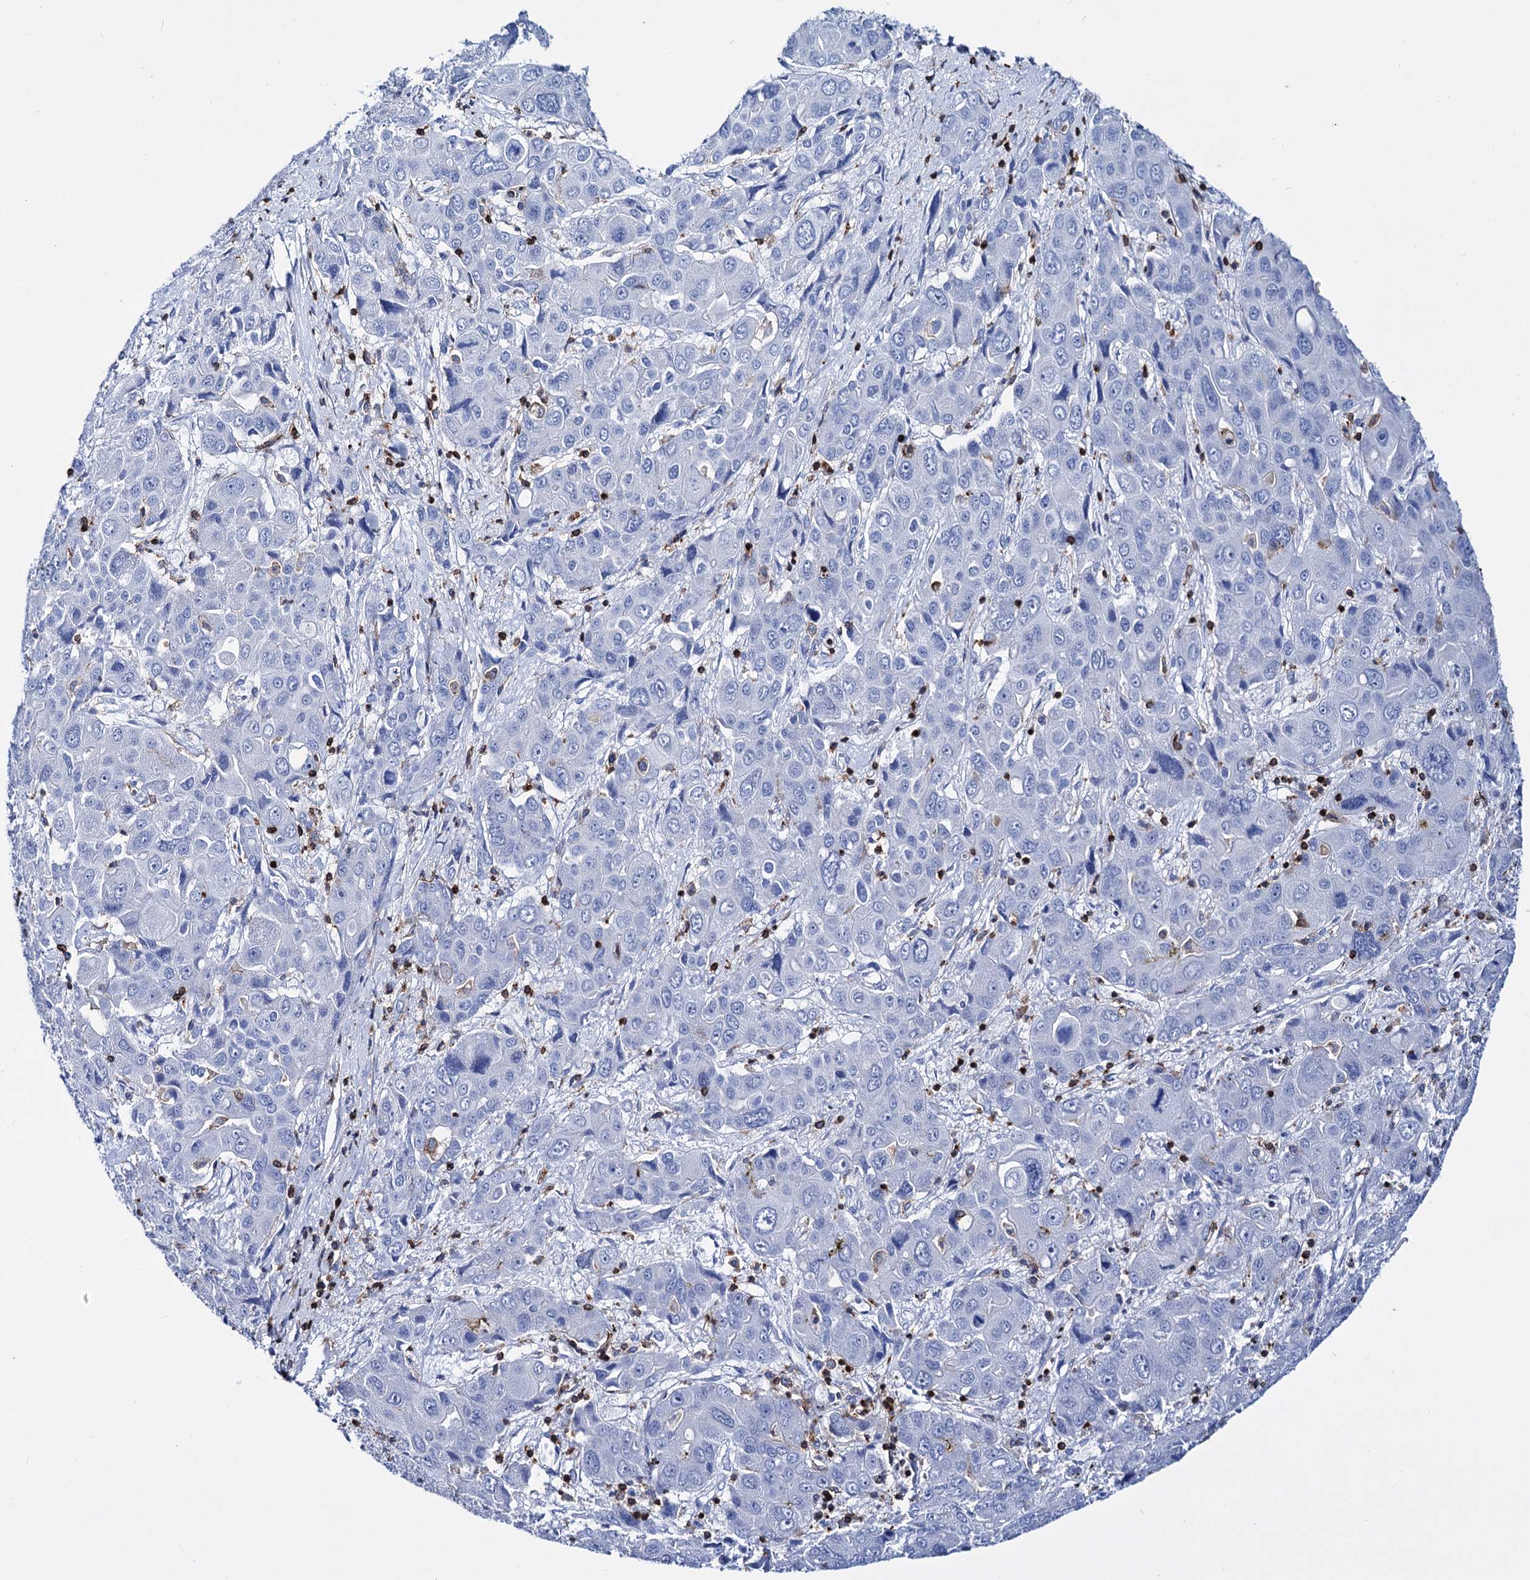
{"staining": {"intensity": "negative", "quantity": "none", "location": "none"}, "tissue": "liver cancer", "cell_type": "Tumor cells", "image_type": "cancer", "snomed": [{"axis": "morphology", "description": "Cholangiocarcinoma"}, {"axis": "topography", "description": "Liver"}], "caption": "Tumor cells are negative for brown protein staining in liver cholangiocarcinoma.", "gene": "DEF6", "patient": {"sex": "male", "age": 67}}